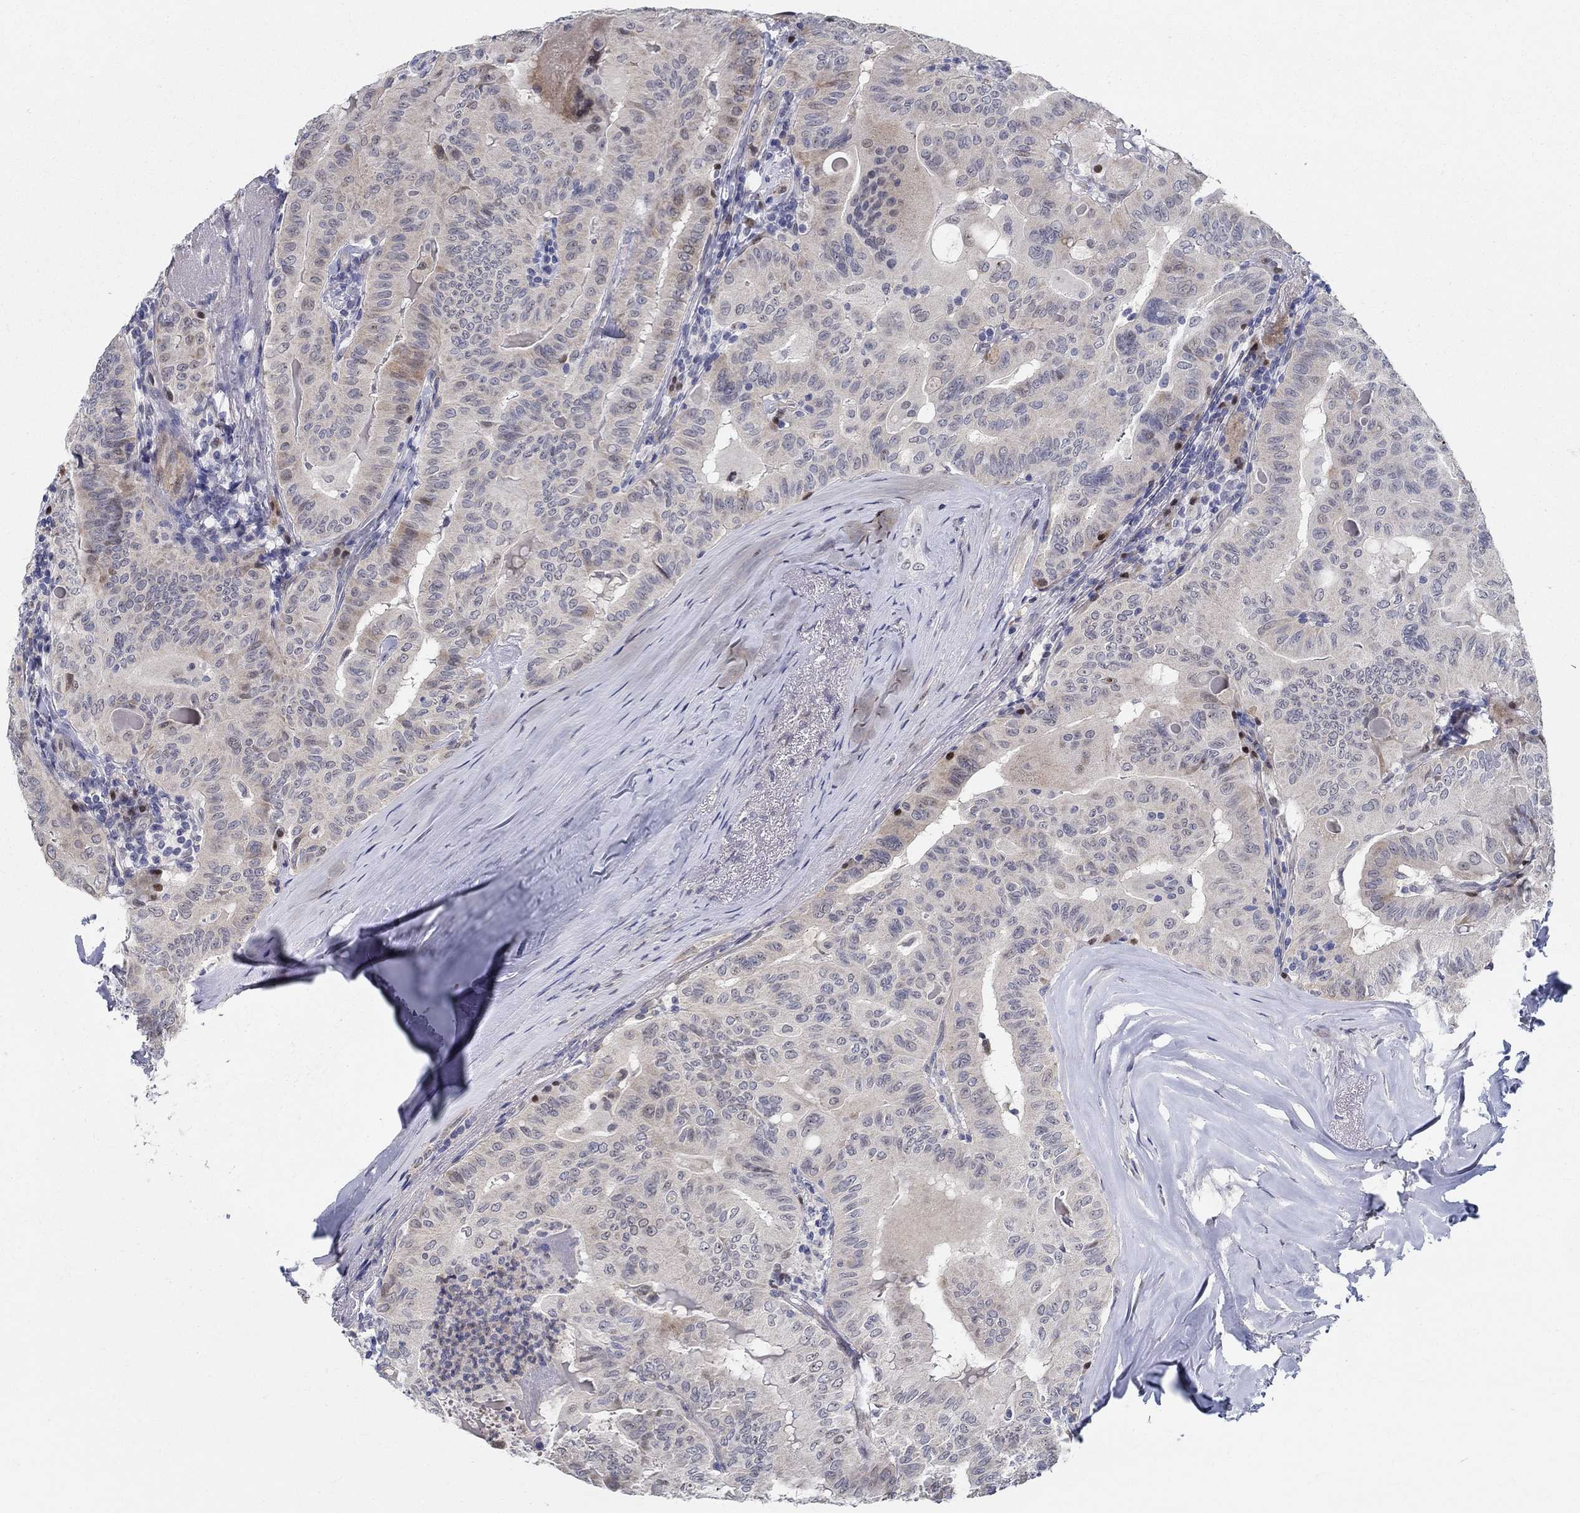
{"staining": {"intensity": "weak", "quantity": "<25%", "location": "cytoplasmic/membranous"}, "tissue": "thyroid cancer", "cell_type": "Tumor cells", "image_type": "cancer", "snomed": [{"axis": "morphology", "description": "Papillary adenocarcinoma, NOS"}, {"axis": "topography", "description": "Thyroid gland"}], "caption": "Tumor cells are negative for brown protein staining in thyroid cancer.", "gene": "C16orf46", "patient": {"sex": "female", "age": 68}}